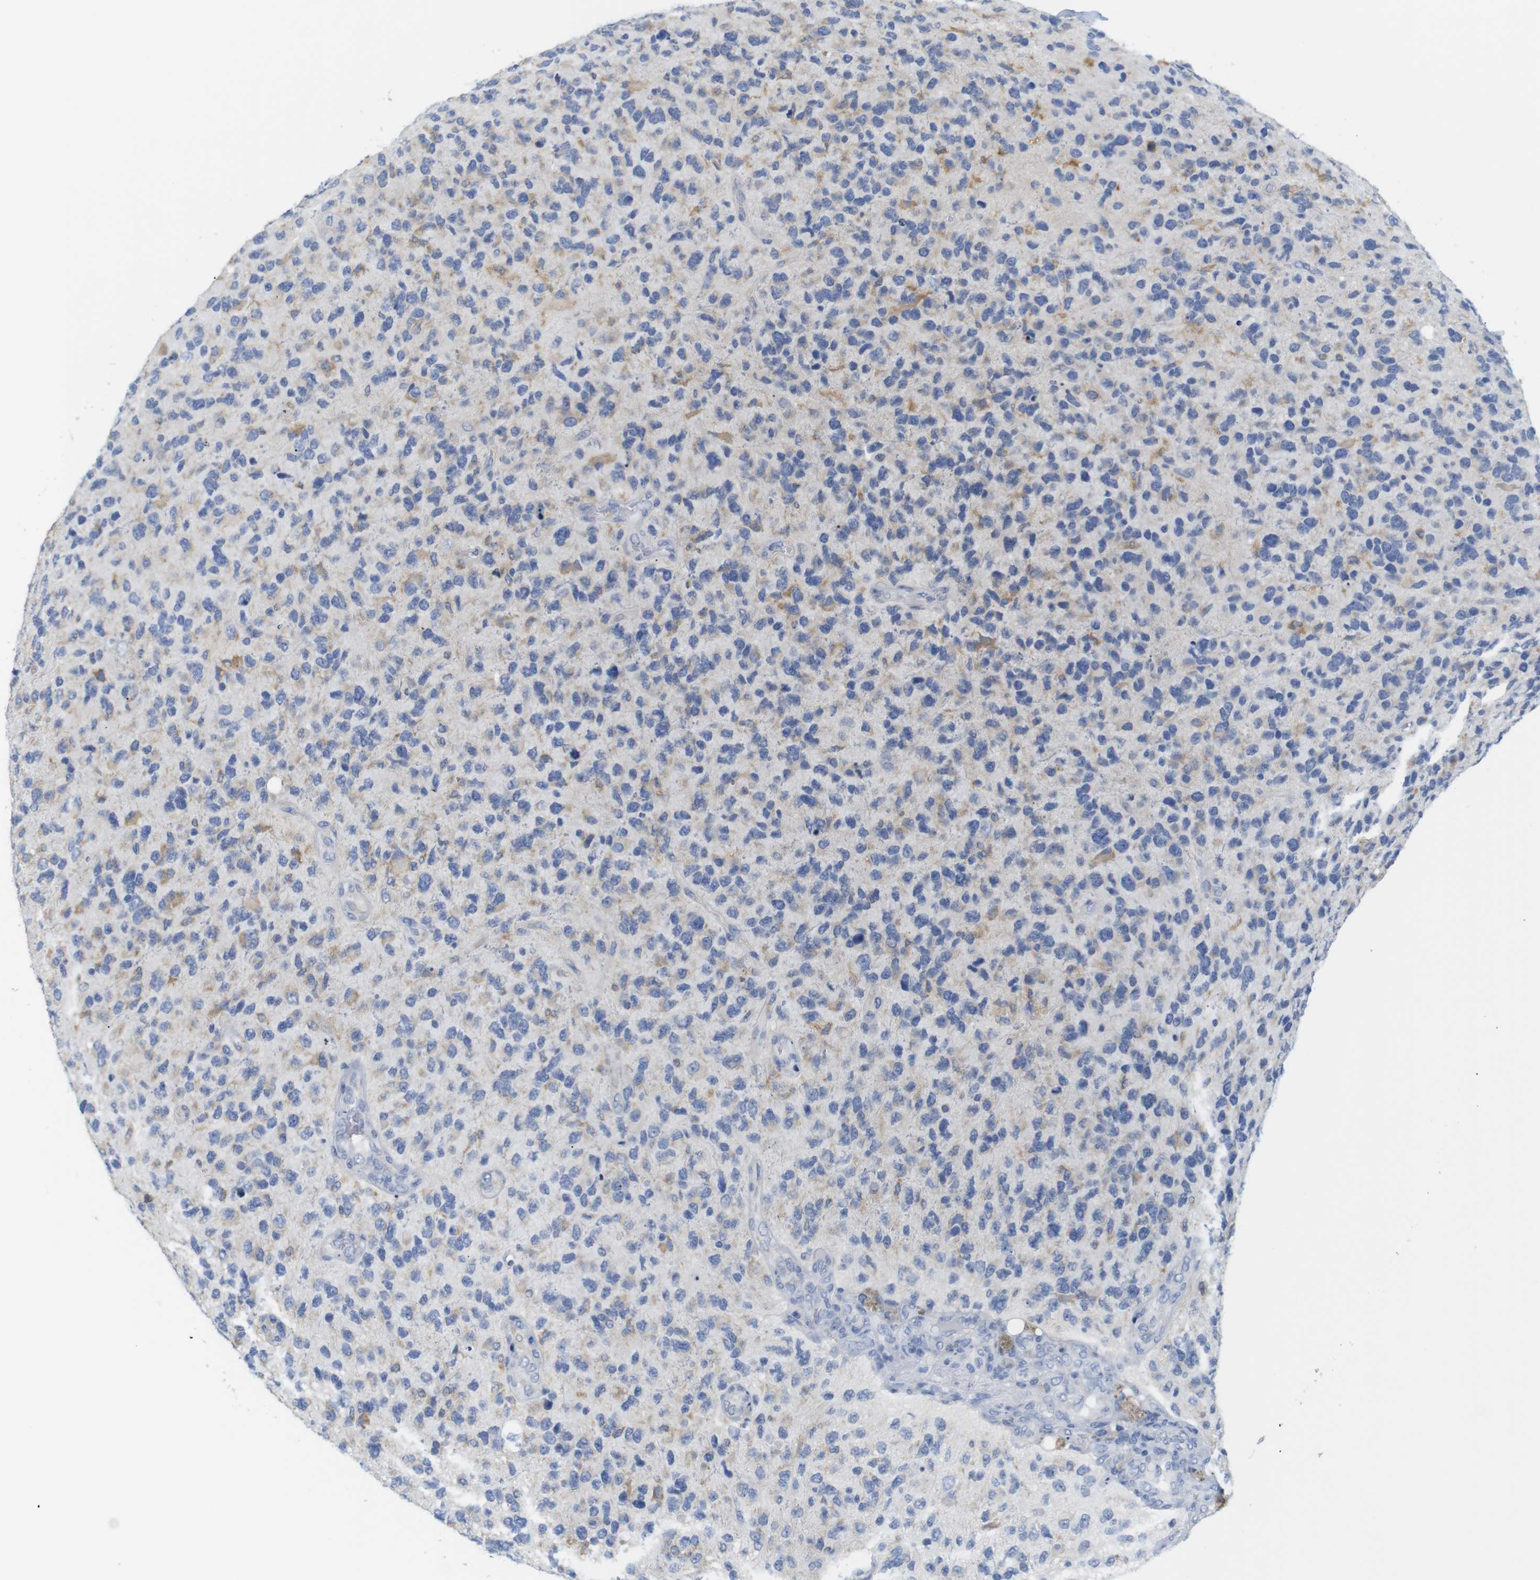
{"staining": {"intensity": "weak", "quantity": "<25%", "location": "cytoplasmic/membranous"}, "tissue": "glioma", "cell_type": "Tumor cells", "image_type": "cancer", "snomed": [{"axis": "morphology", "description": "Glioma, malignant, High grade"}, {"axis": "topography", "description": "Brain"}], "caption": "Tumor cells show no significant protein expression in glioma.", "gene": "NEBL", "patient": {"sex": "female", "age": 58}}